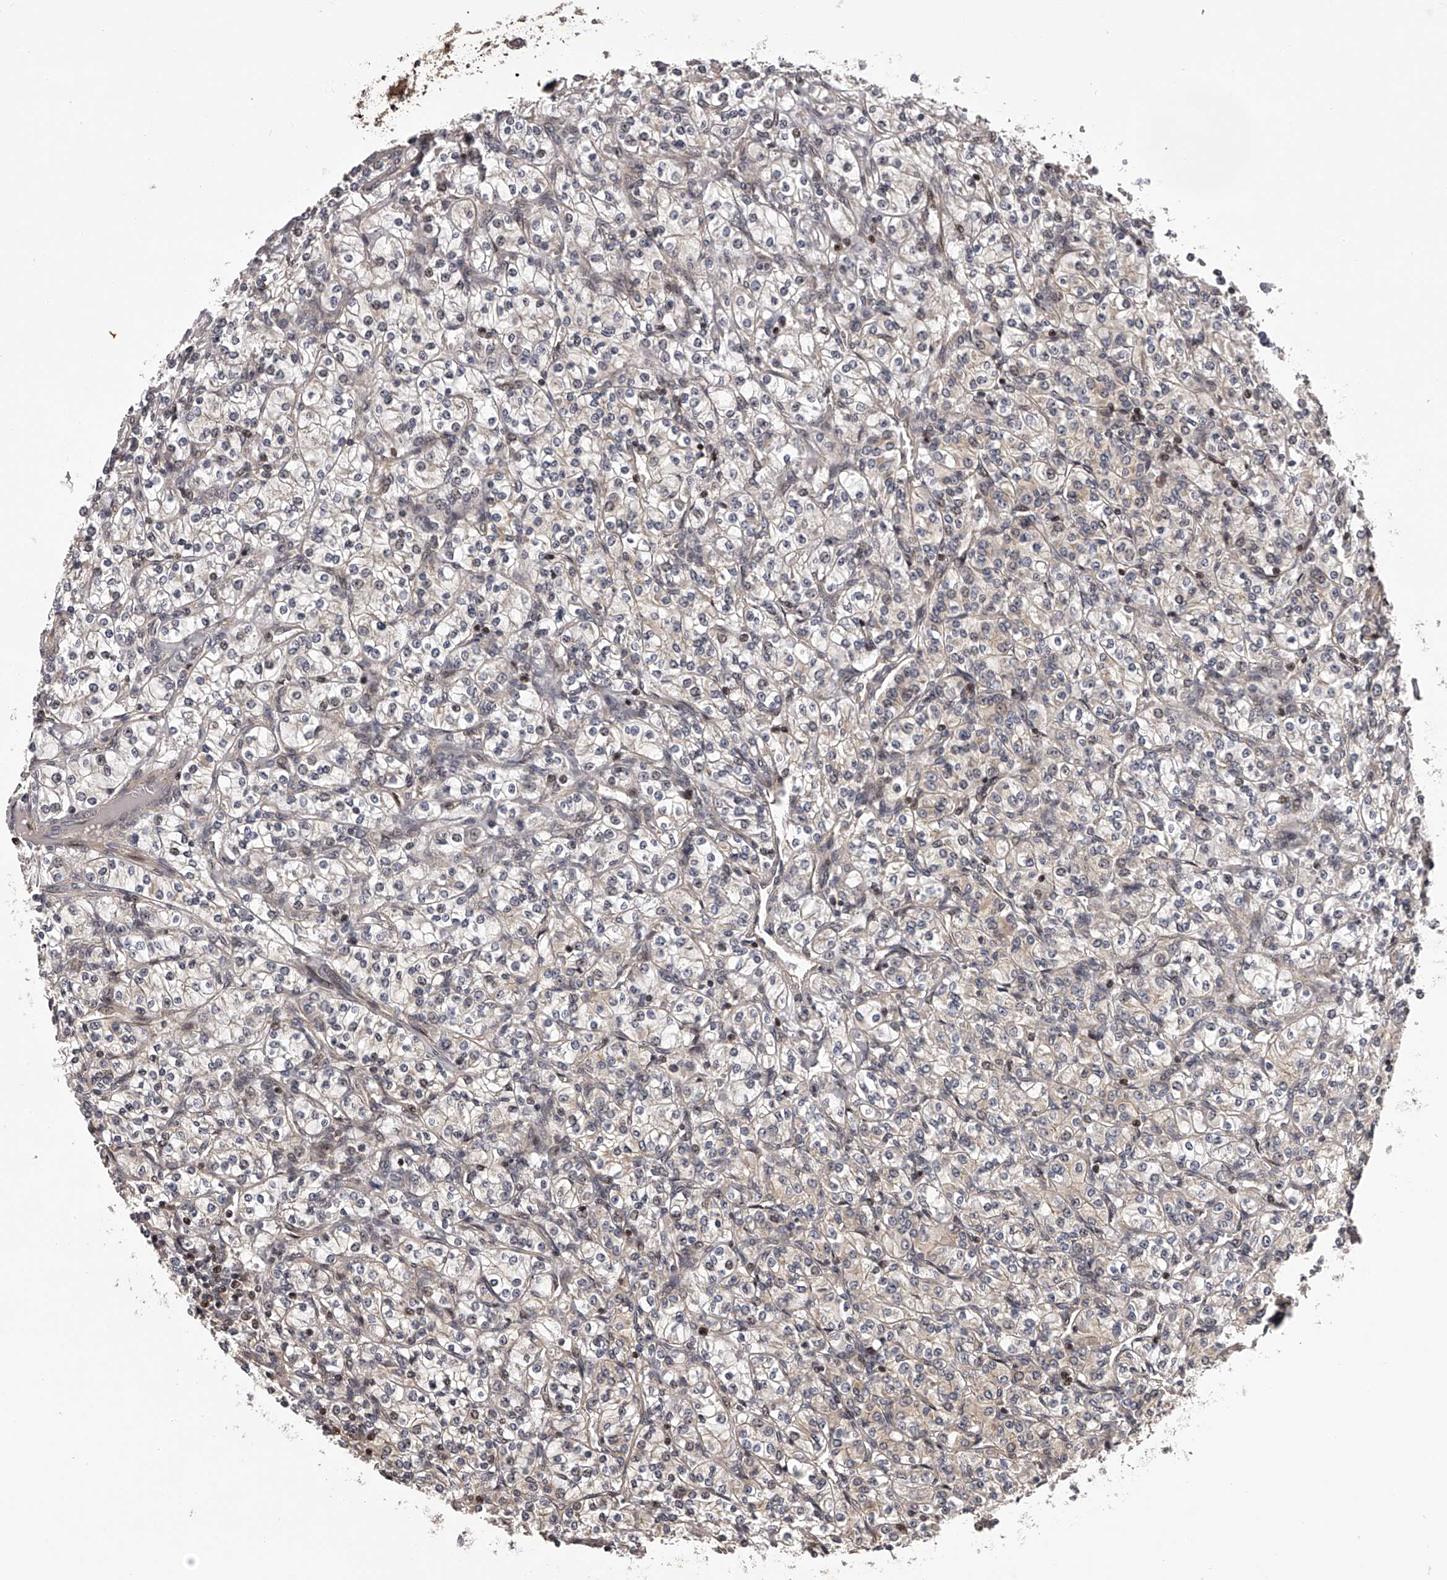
{"staining": {"intensity": "negative", "quantity": "none", "location": "none"}, "tissue": "renal cancer", "cell_type": "Tumor cells", "image_type": "cancer", "snomed": [{"axis": "morphology", "description": "Adenocarcinoma, NOS"}, {"axis": "topography", "description": "Kidney"}], "caption": "High magnification brightfield microscopy of adenocarcinoma (renal) stained with DAB (3,3'-diaminobenzidine) (brown) and counterstained with hematoxylin (blue): tumor cells show no significant staining.", "gene": "PFDN2", "patient": {"sex": "male", "age": 77}}